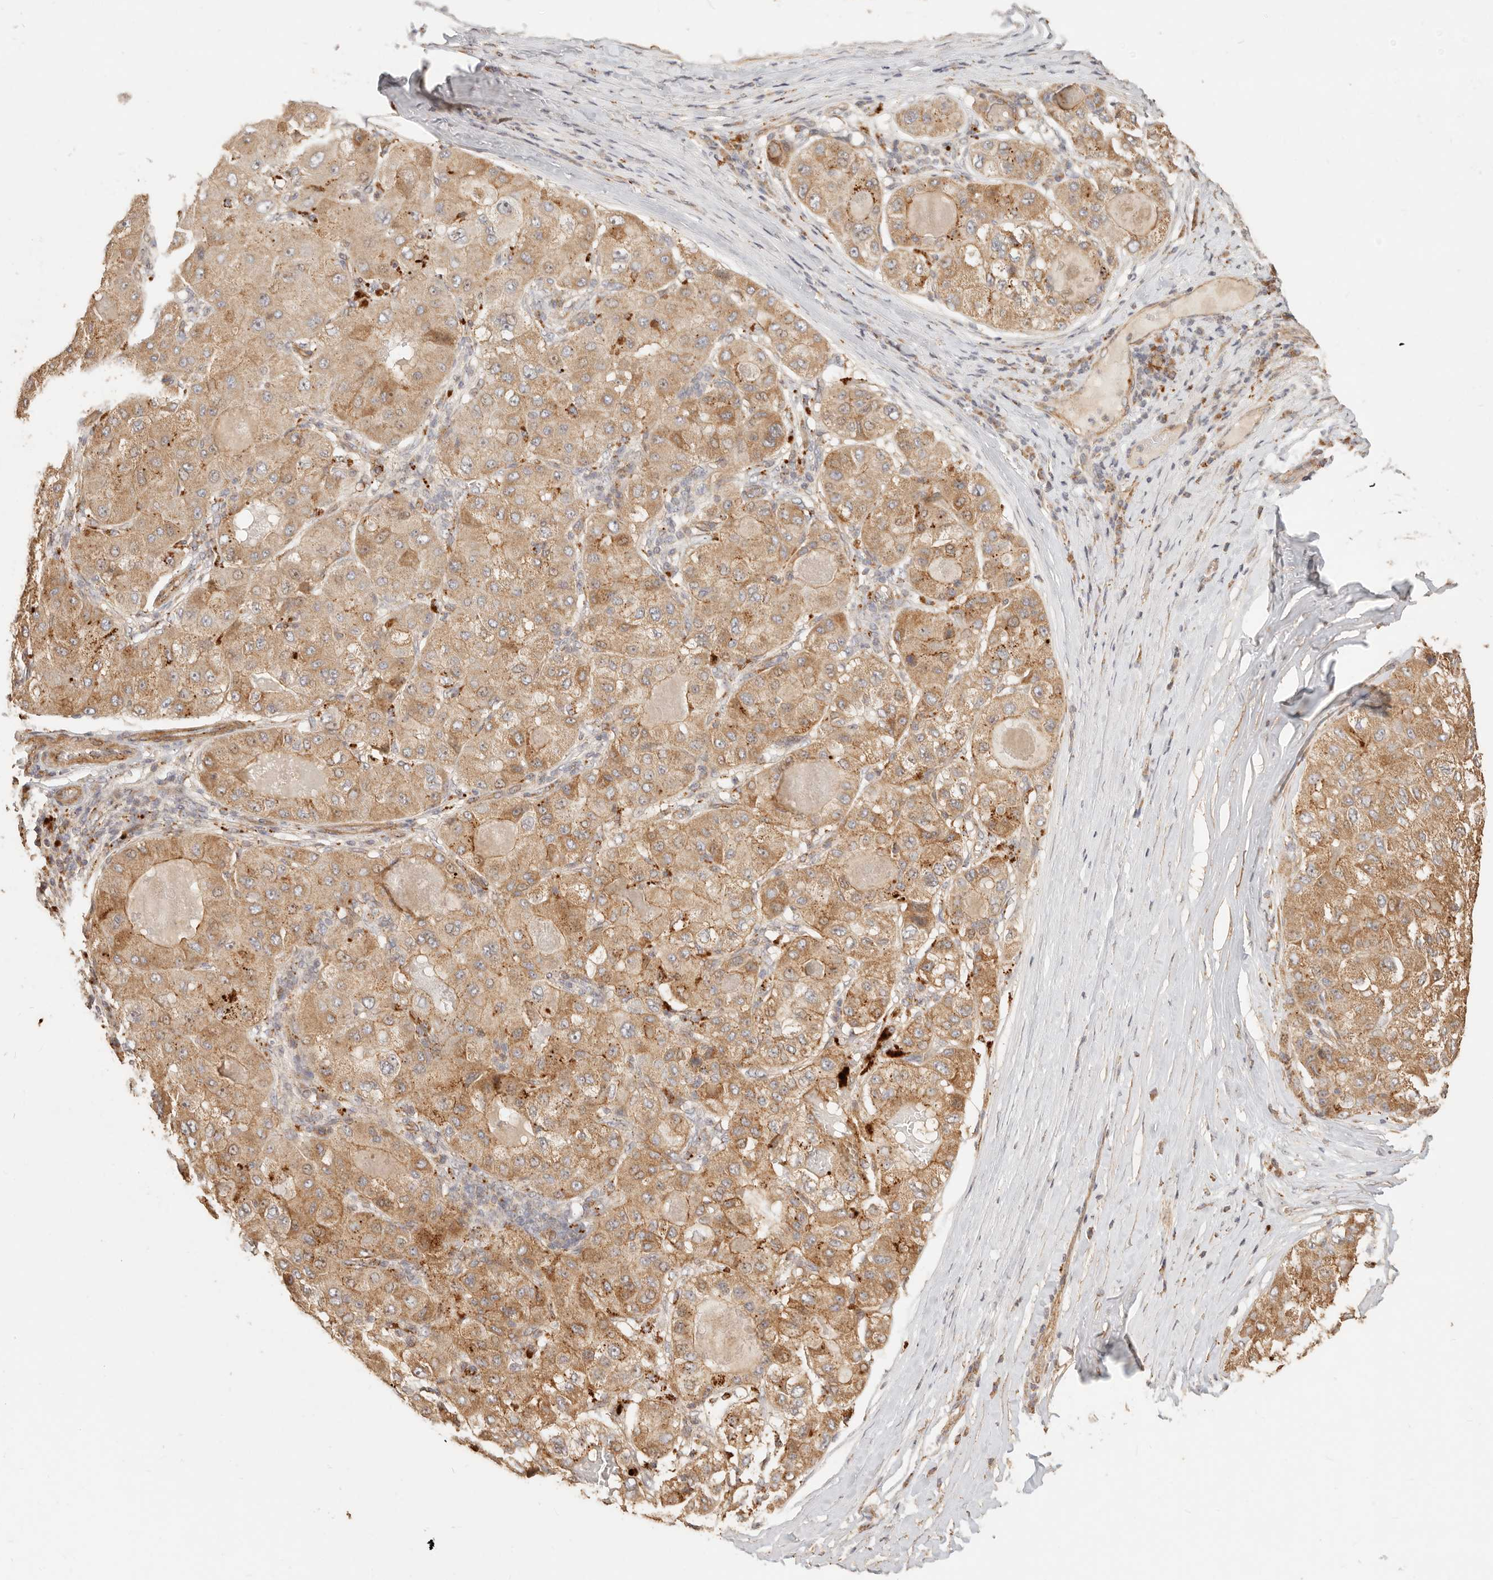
{"staining": {"intensity": "moderate", "quantity": ">75%", "location": "cytoplasmic/membranous"}, "tissue": "liver cancer", "cell_type": "Tumor cells", "image_type": "cancer", "snomed": [{"axis": "morphology", "description": "Carcinoma, Hepatocellular, NOS"}, {"axis": "topography", "description": "Liver"}], "caption": "Hepatocellular carcinoma (liver) stained for a protein demonstrates moderate cytoplasmic/membranous positivity in tumor cells.", "gene": "PTPN22", "patient": {"sex": "male", "age": 80}}